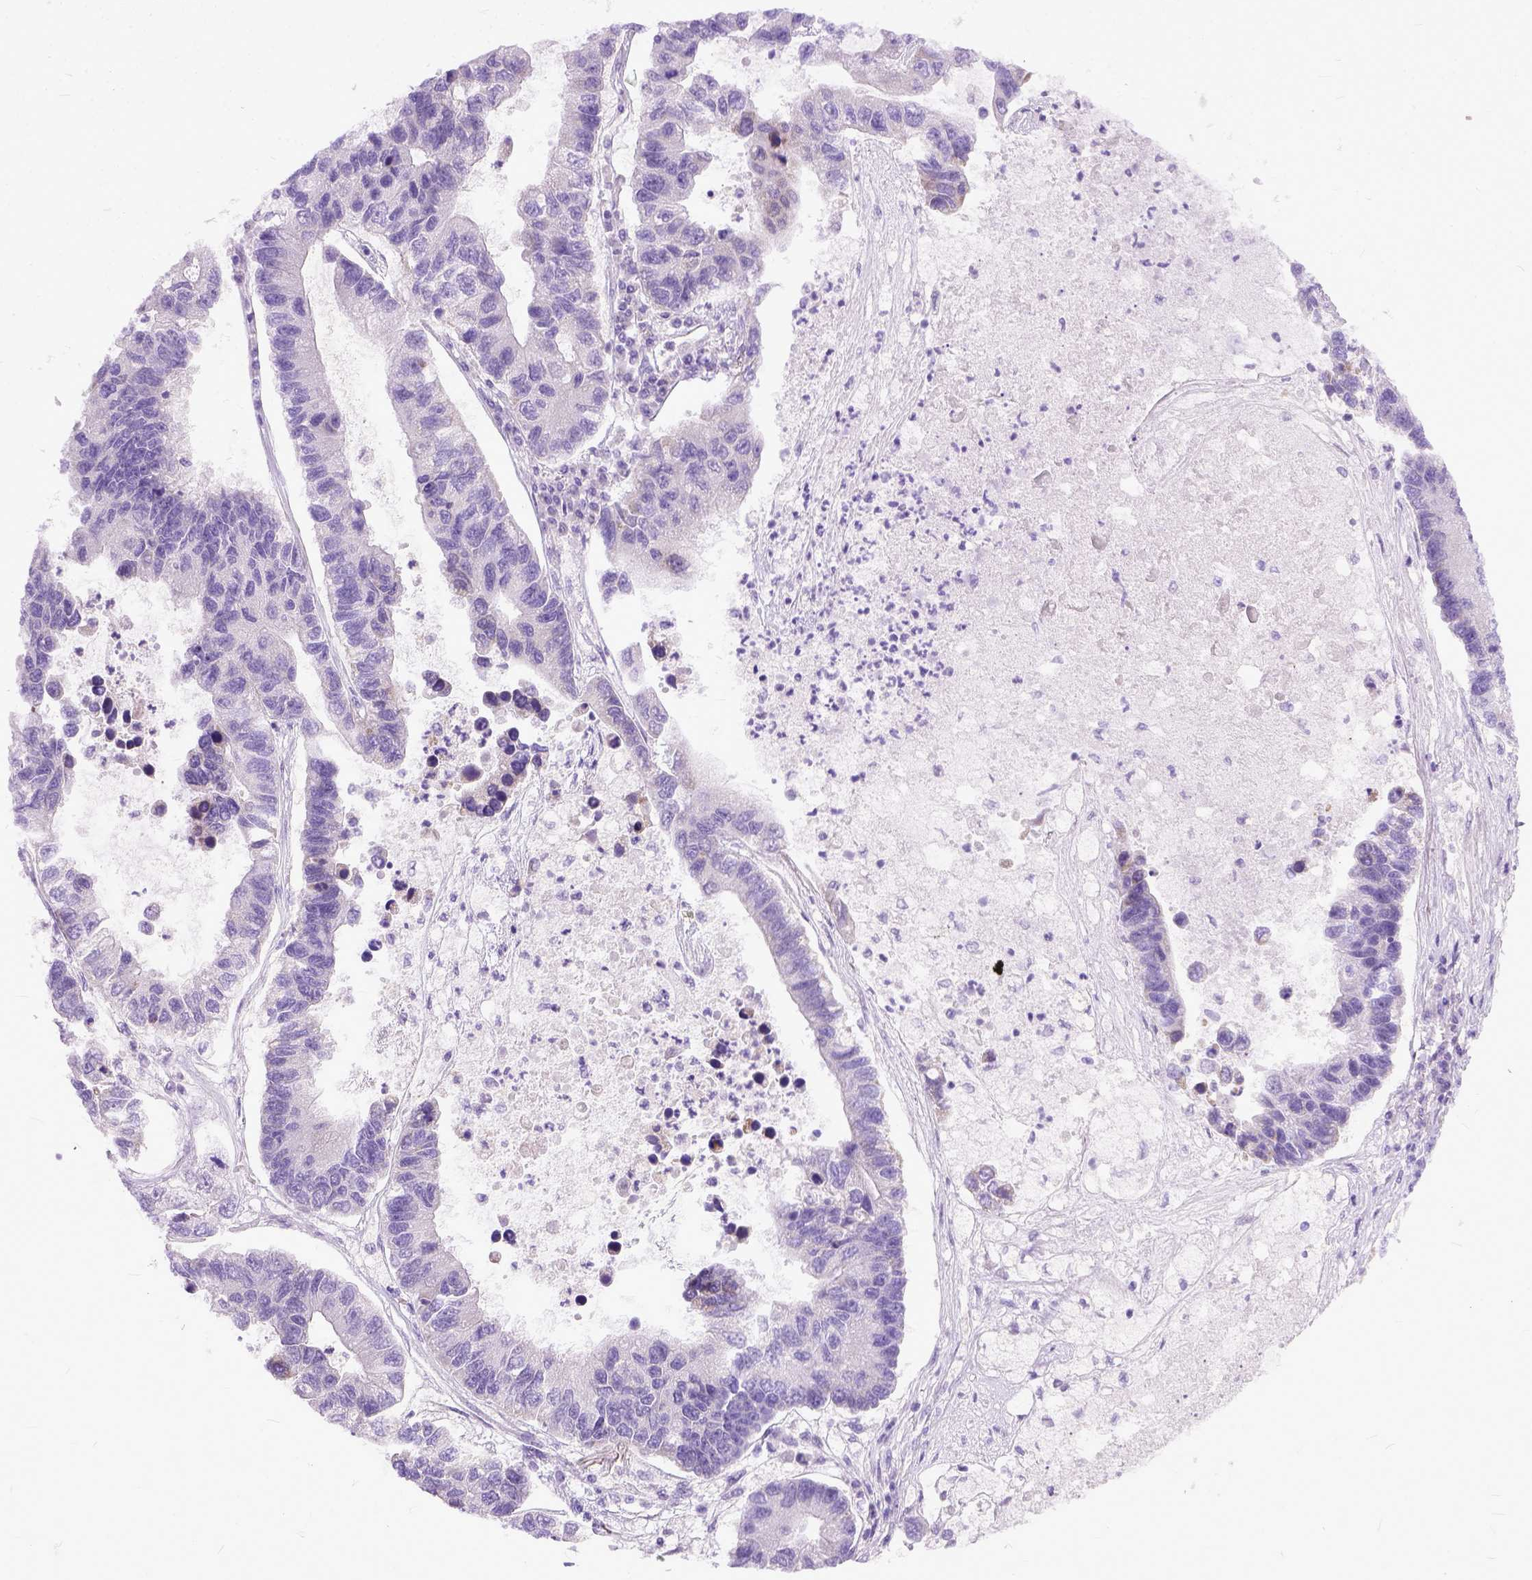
{"staining": {"intensity": "negative", "quantity": "none", "location": "none"}, "tissue": "lung cancer", "cell_type": "Tumor cells", "image_type": "cancer", "snomed": [{"axis": "morphology", "description": "Adenocarcinoma, NOS"}, {"axis": "topography", "description": "Bronchus"}, {"axis": "topography", "description": "Lung"}], "caption": "Immunohistochemical staining of adenocarcinoma (lung) exhibits no significant positivity in tumor cells.", "gene": "PLK5", "patient": {"sex": "female", "age": 51}}